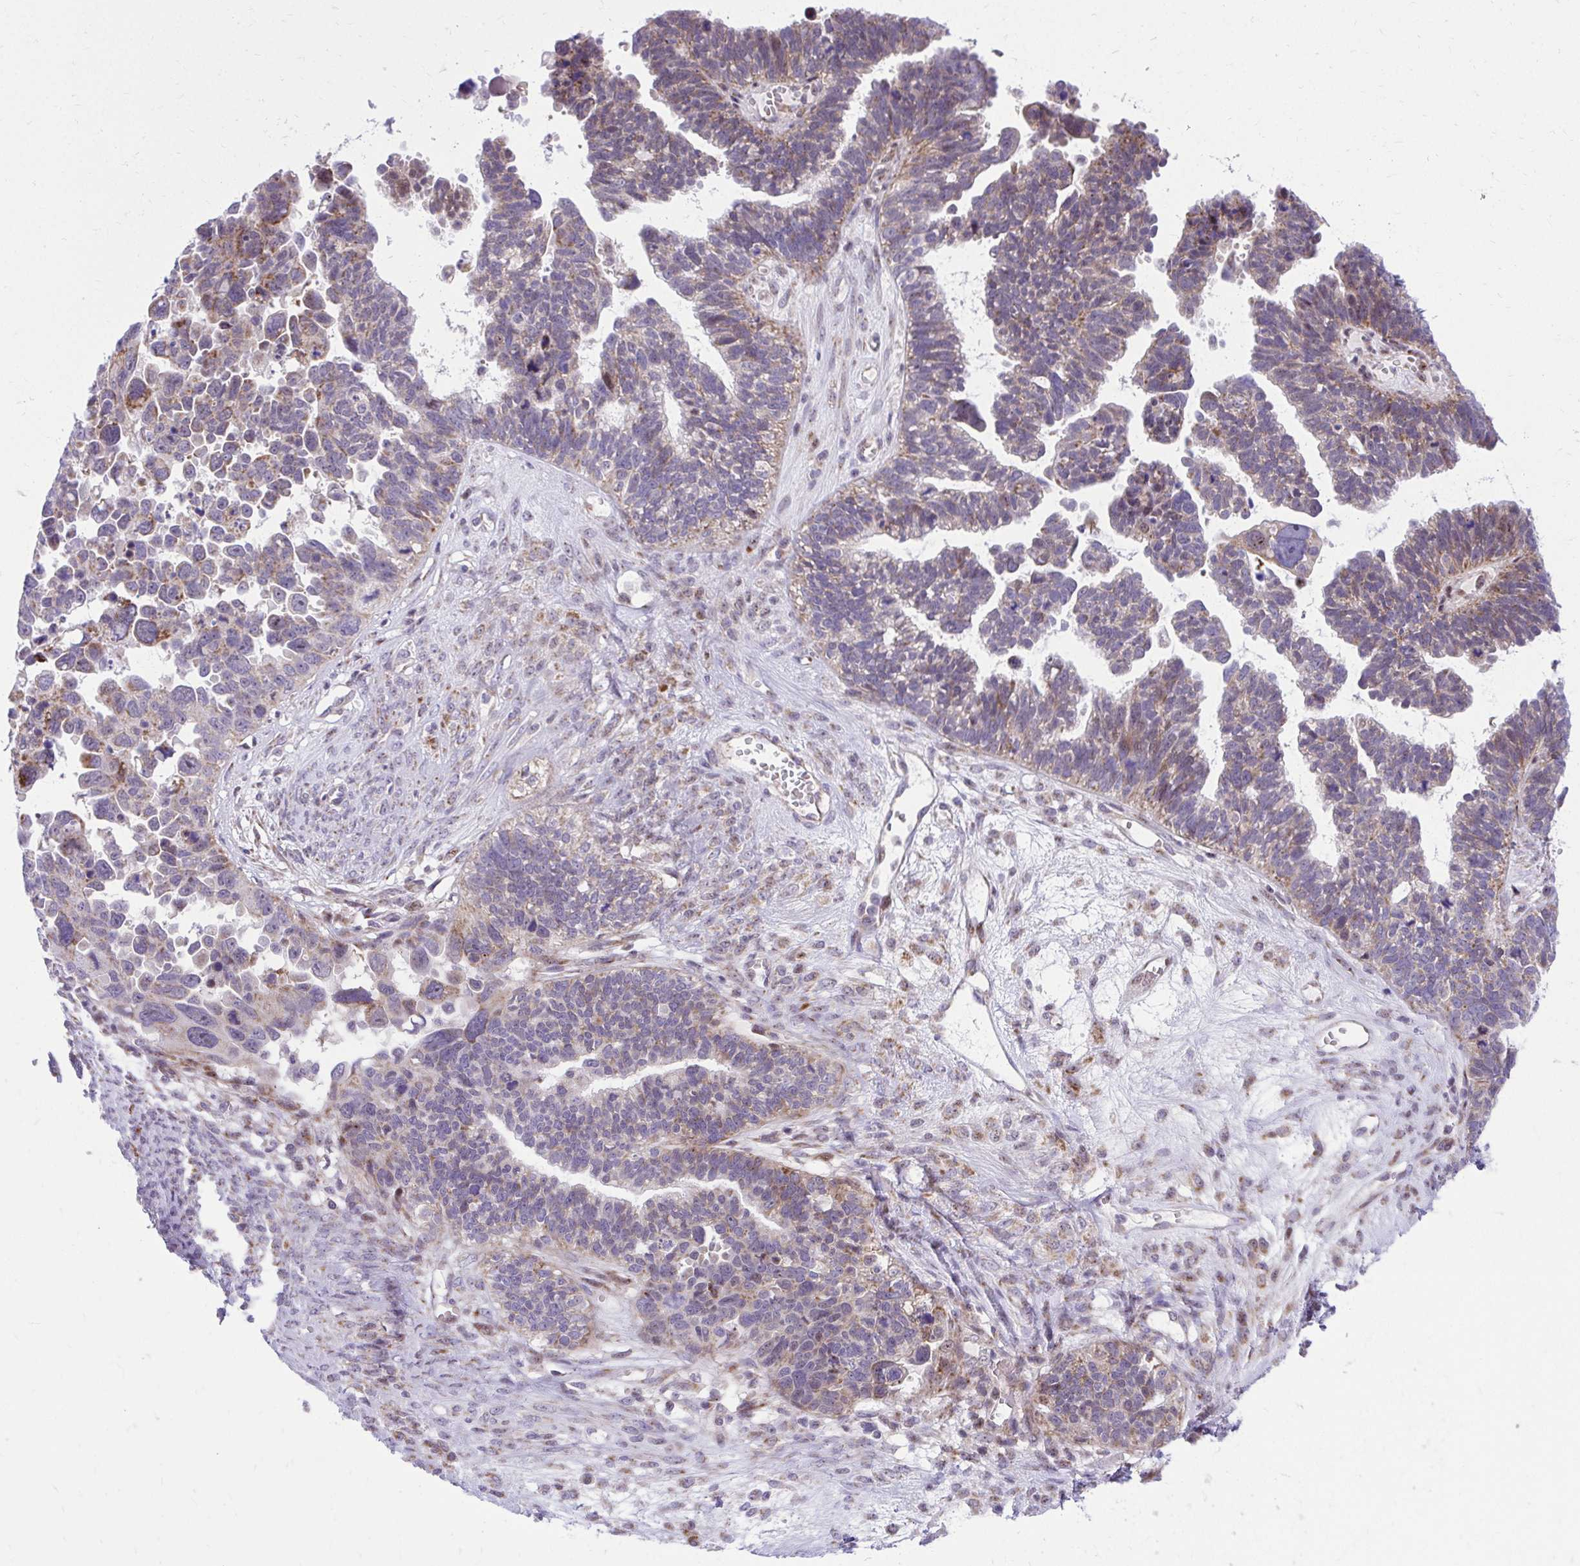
{"staining": {"intensity": "weak", "quantity": "<25%", "location": "cytoplasmic/membranous"}, "tissue": "ovarian cancer", "cell_type": "Tumor cells", "image_type": "cancer", "snomed": [{"axis": "morphology", "description": "Cystadenocarcinoma, serous, NOS"}, {"axis": "topography", "description": "Ovary"}], "caption": "Protein analysis of ovarian serous cystadenocarcinoma exhibits no significant positivity in tumor cells. (Brightfield microscopy of DAB immunohistochemistry (IHC) at high magnification).", "gene": "GPRIN3", "patient": {"sex": "female", "age": 60}}